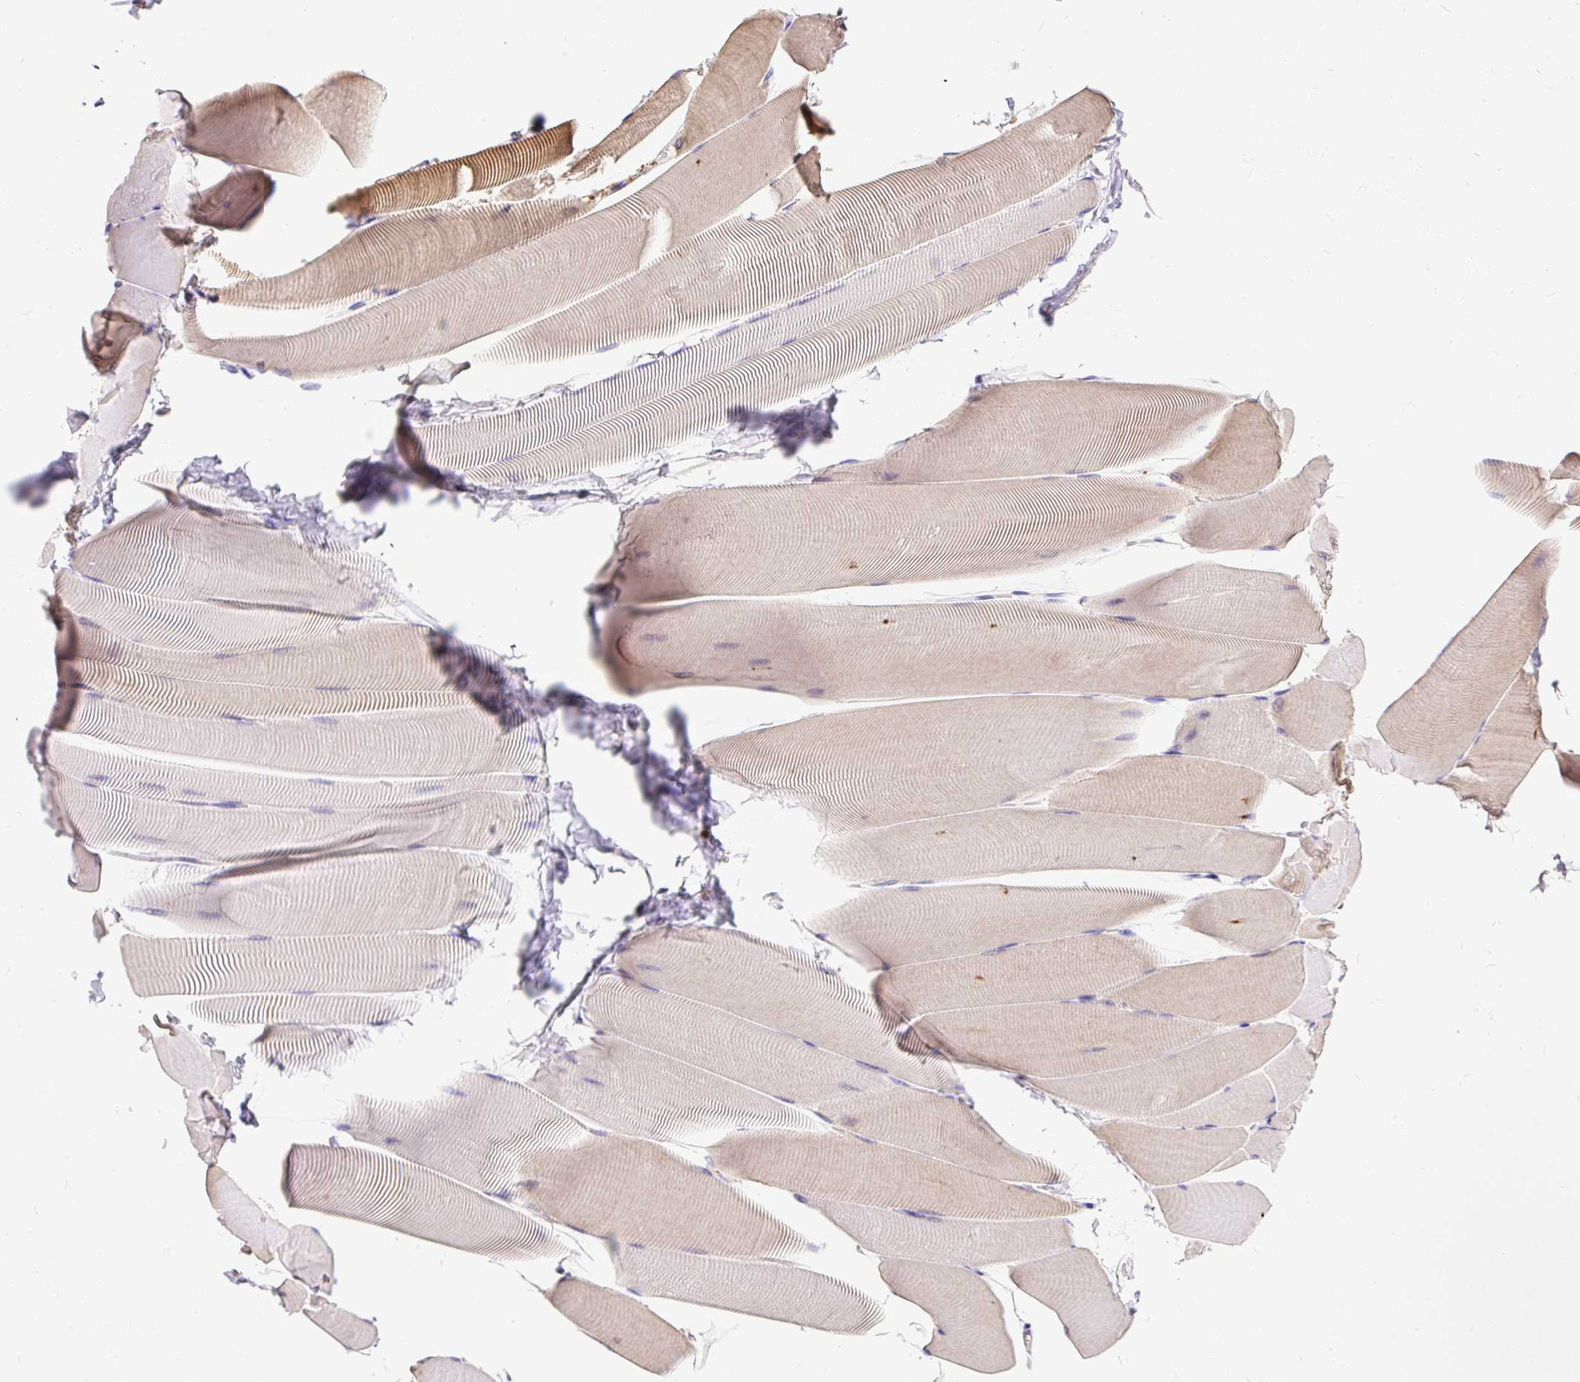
{"staining": {"intensity": "weak", "quantity": "<25%", "location": "cytoplasmic/membranous"}, "tissue": "skeletal muscle", "cell_type": "Myocytes", "image_type": "normal", "snomed": [{"axis": "morphology", "description": "Normal tissue, NOS"}, {"axis": "topography", "description": "Skeletal muscle"}], "caption": "This is an immunohistochemistry image of benign skeletal muscle. There is no positivity in myocytes.", "gene": "CLEC3B", "patient": {"sex": "male", "age": 25}}